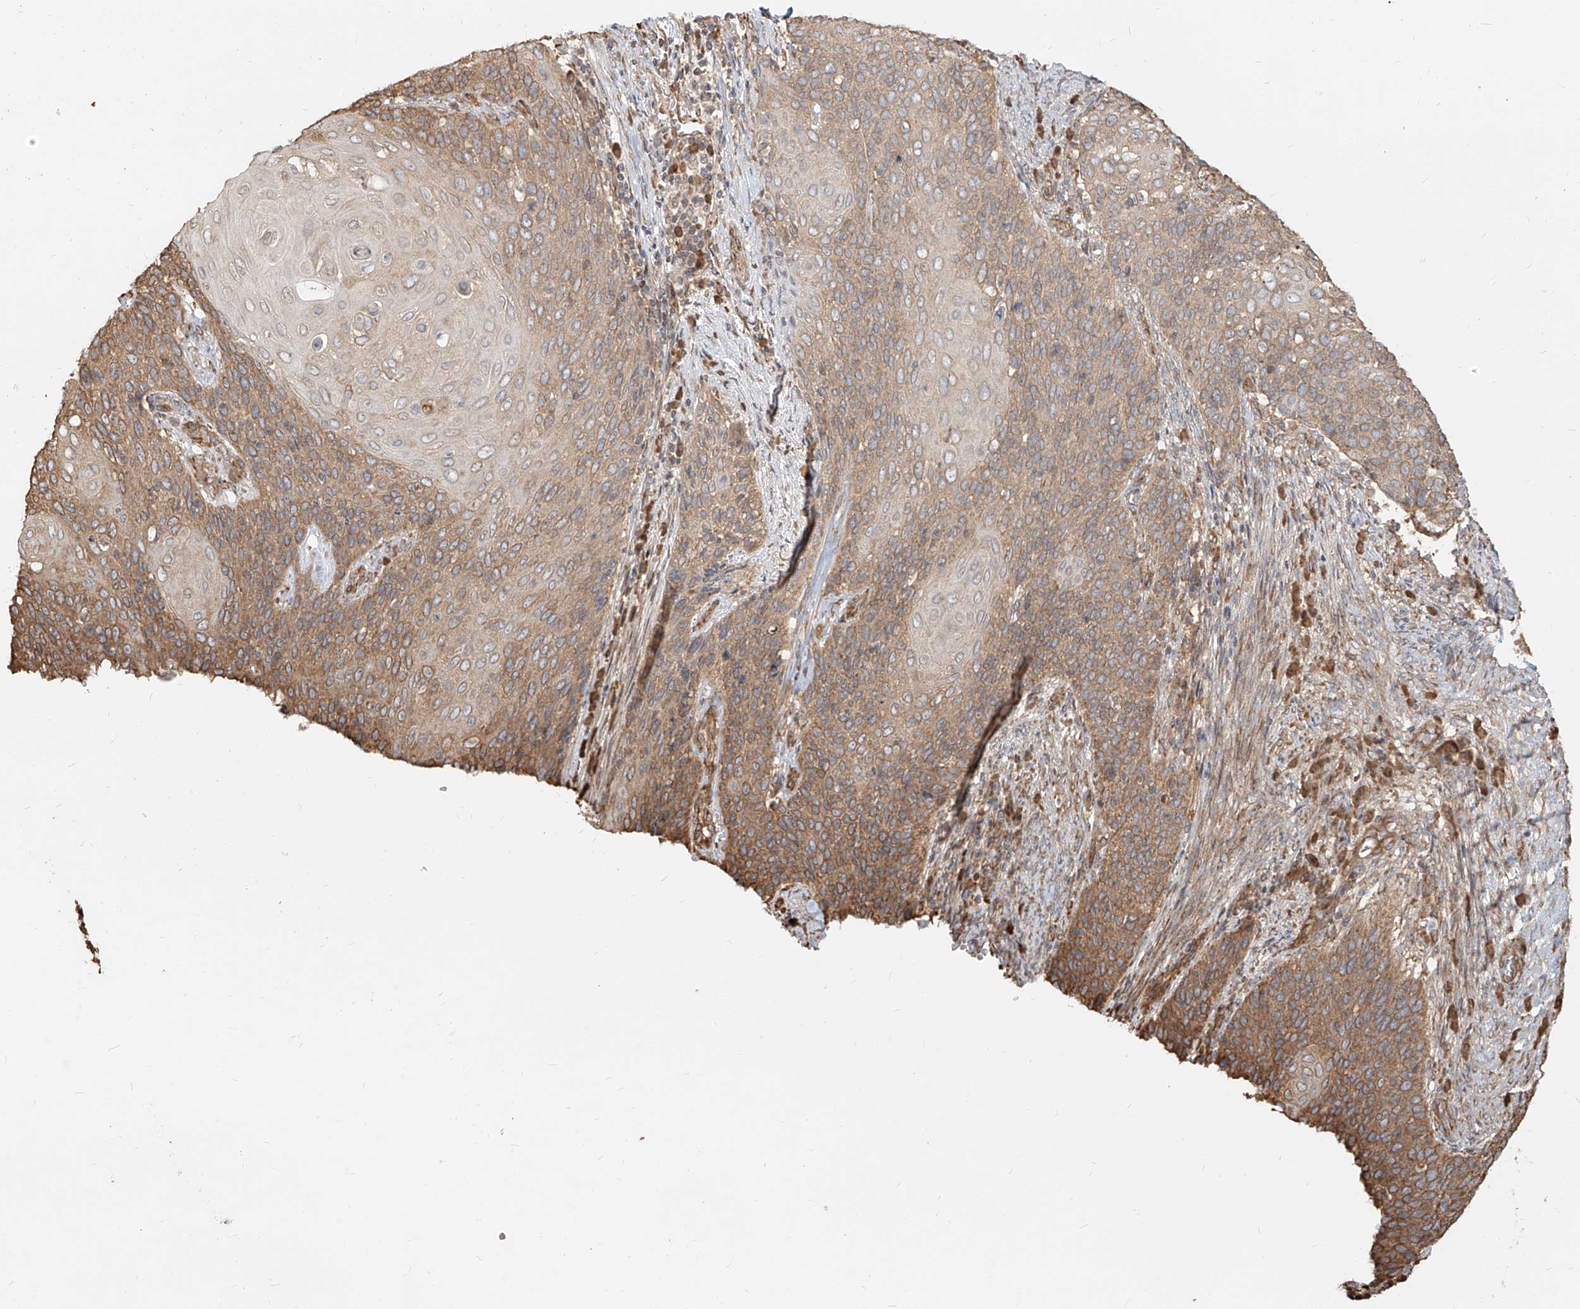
{"staining": {"intensity": "moderate", "quantity": "25%-75%", "location": "cytoplasmic/membranous"}, "tissue": "cervical cancer", "cell_type": "Tumor cells", "image_type": "cancer", "snomed": [{"axis": "morphology", "description": "Squamous cell carcinoma, NOS"}, {"axis": "topography", "description": "Cervix"}], "caption": "IHC image of neoplastic tissue: human cervical cancer stained using IHC demonstrates medium levels of moderate protein expression localized specifically in the cytoplasmic/membranous of tumor cells, appearing as a cytoplasmic/membranous brown color.", "gene": "UBE2K", "patient": {"sex": "female", "age": 39}}